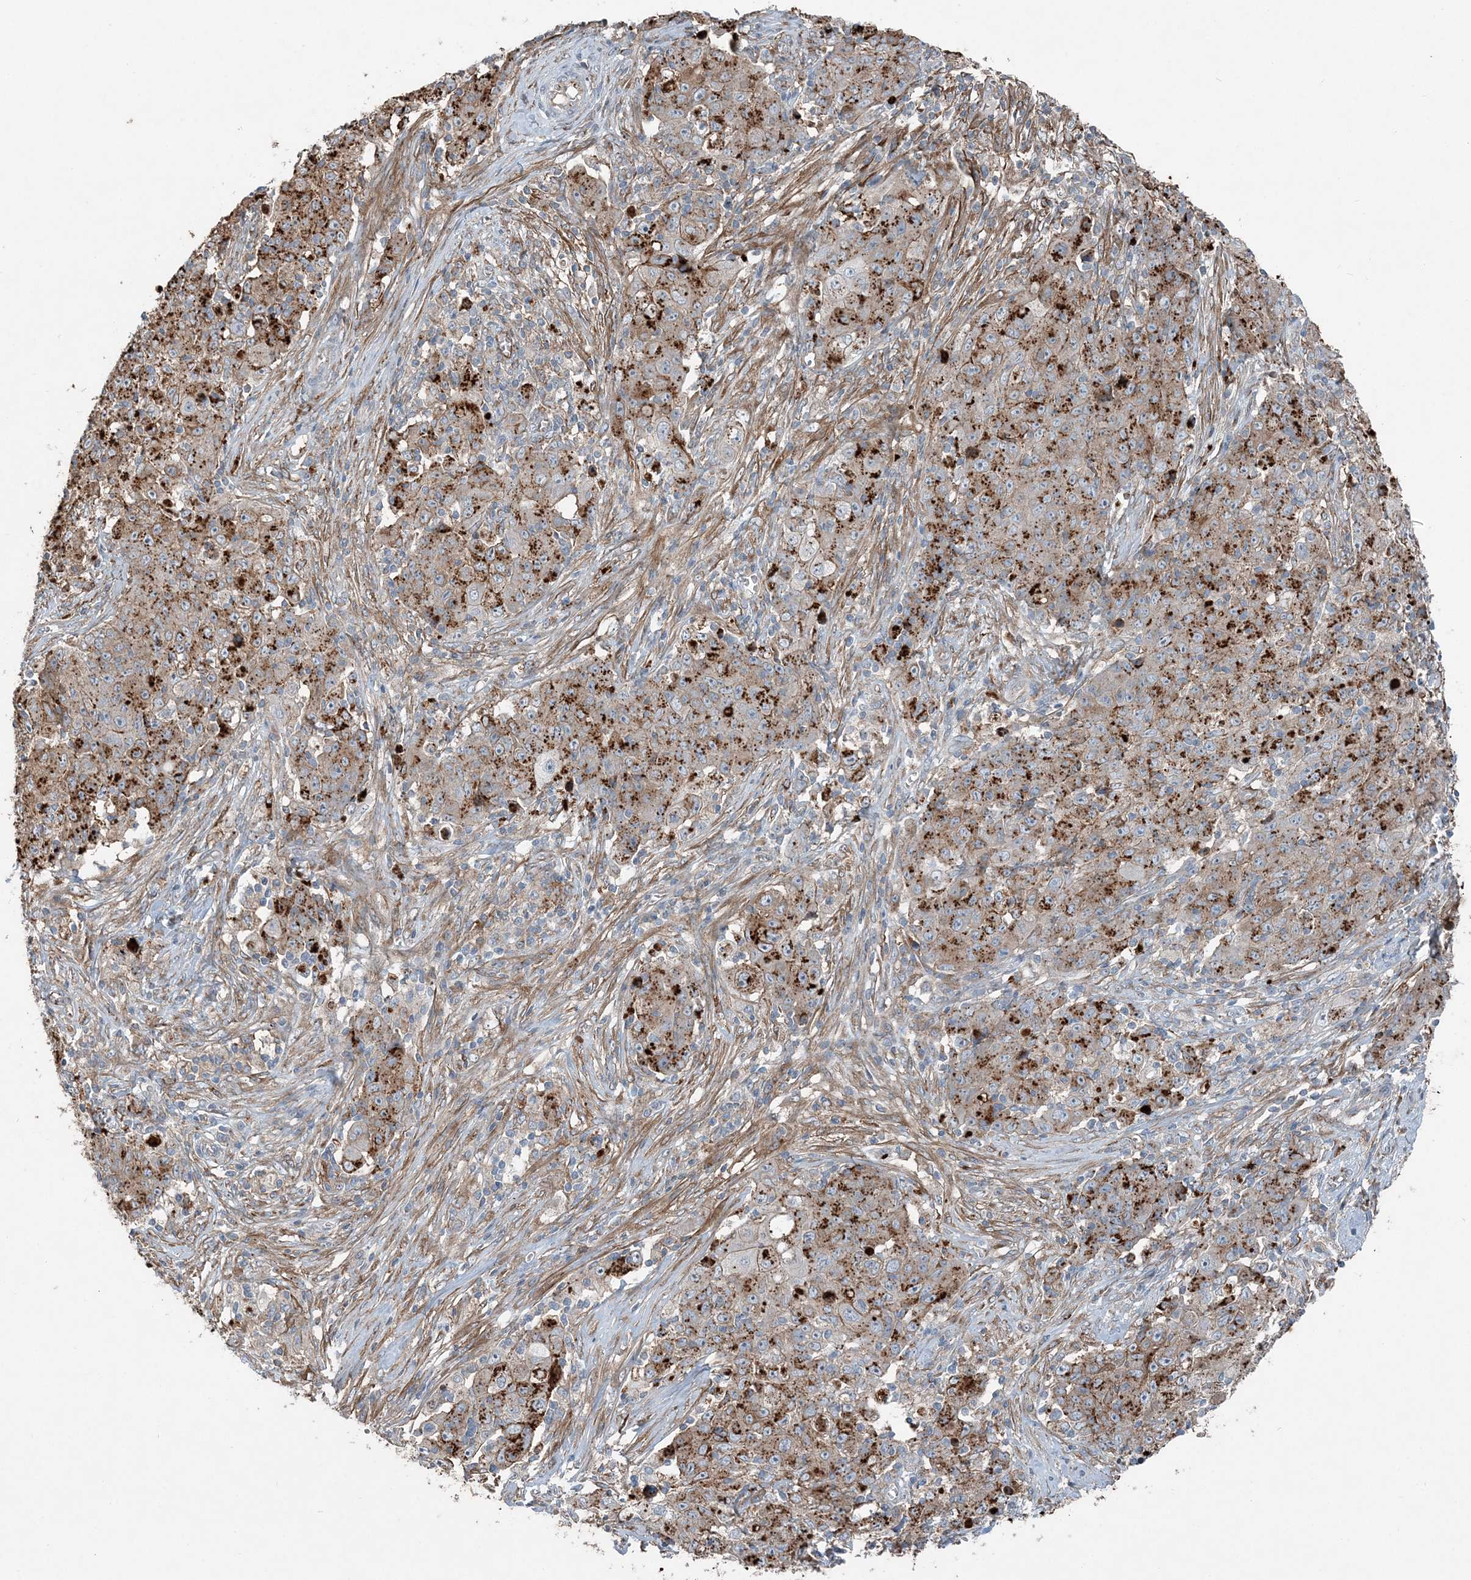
{"staining": {"intensity": "moderate", "quantity": ">75%", "location": "cytoplasmic/membranous"}, "tissue": "ovarian cancer", "cell_type": "Tumor cells", "image_type": "cancer", "snomed": [{"axis": "morphology", "description": "Carcinoma, endometroid"}, {"axis": "topography", "description": "Ovary"}], "caption": "A photomicrograph of human ovarian cancer stained for a protein displays moderate cytoplasmic/membranous brown staining in tumor cells.", "gene": "KY", "patient": {"sex": "female", "age": 42}}